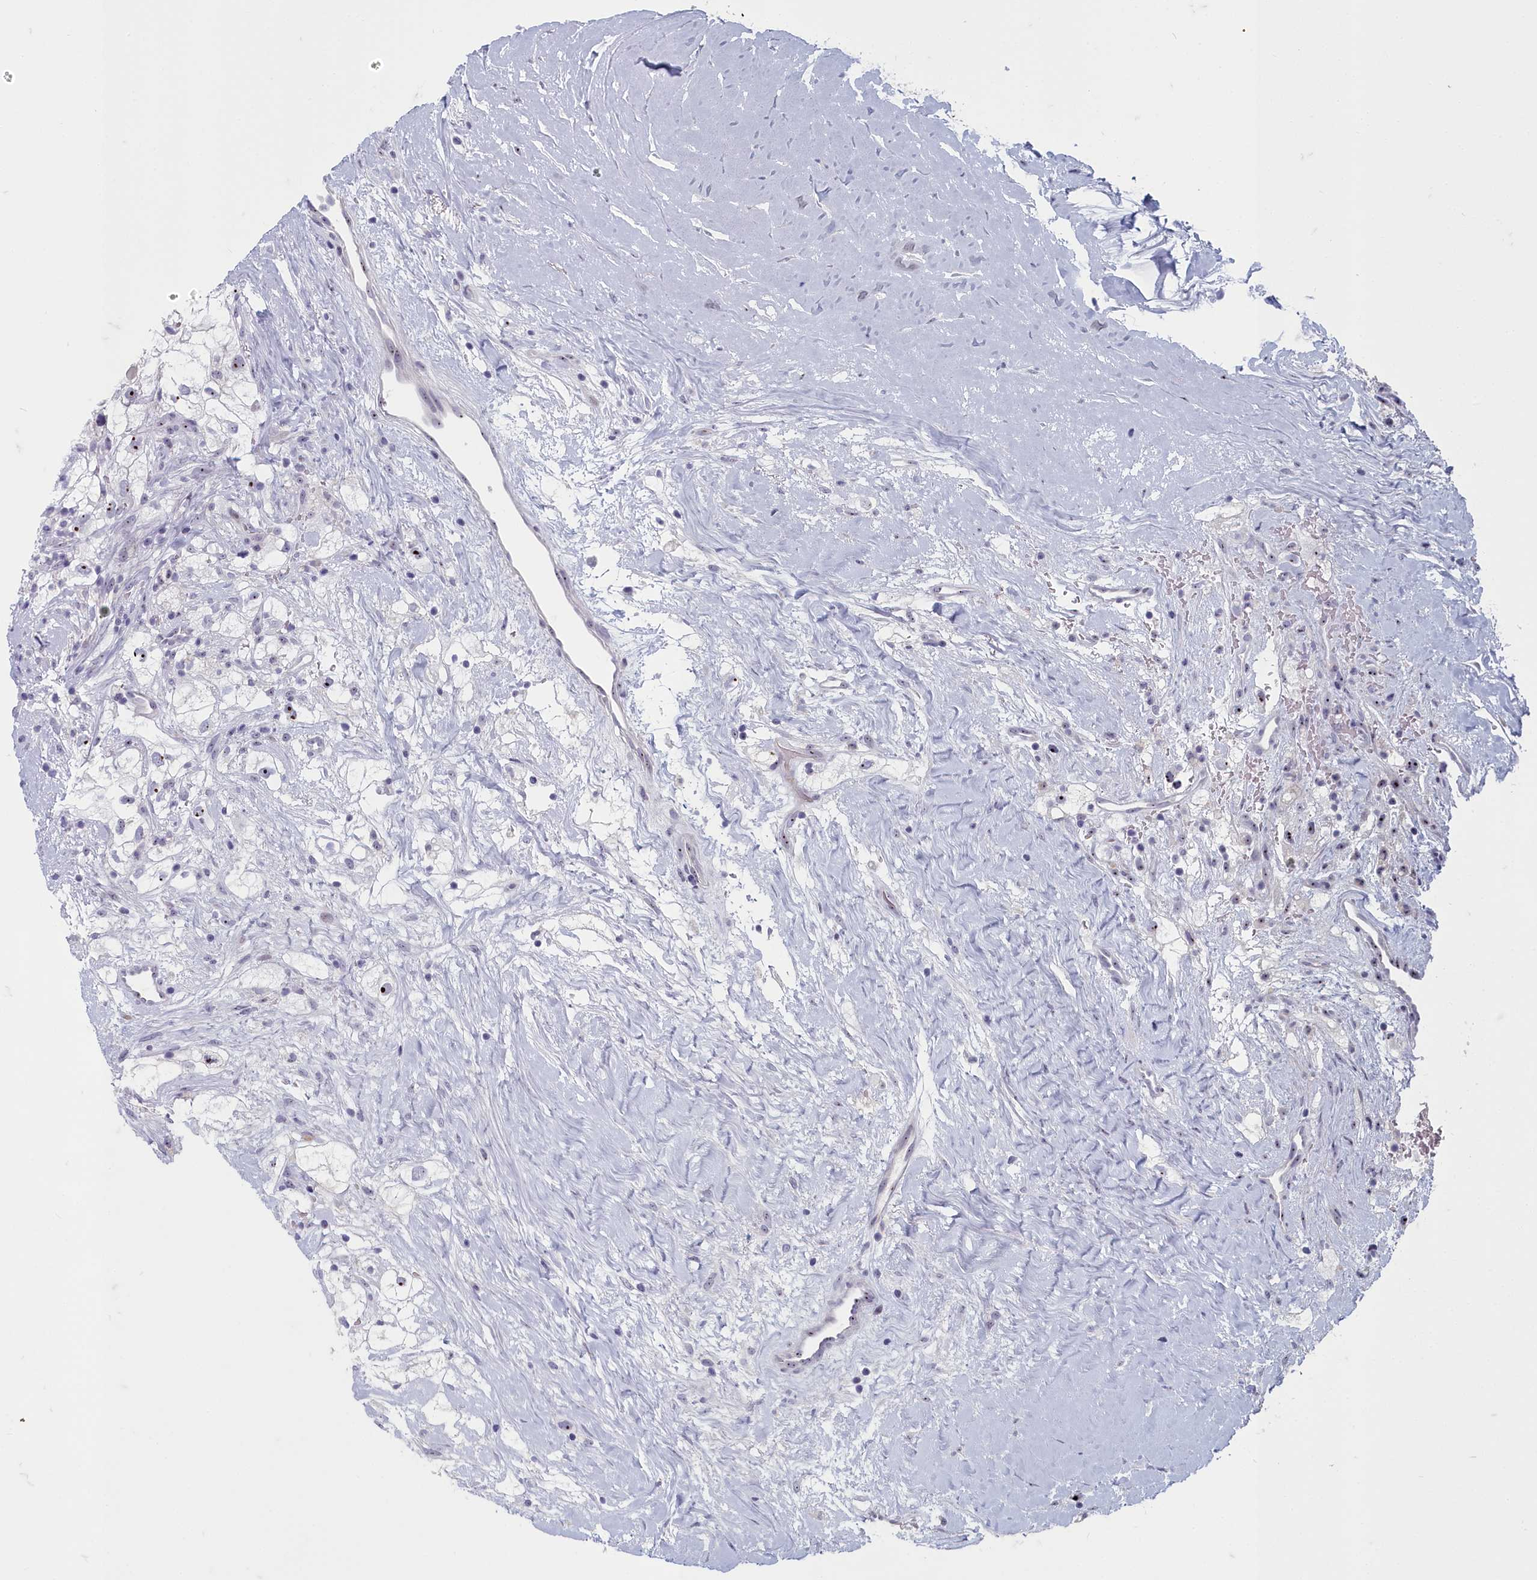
{"staining": {"intensity": "moderate", "quantity": "25%-75%", "location": "nuclear"}, "tissue": "renal cancer", "cell_type": "Tumor cells", "image_type": "cancer", "snomed": [{"axis": "morphology", "description": "Adenocarcinoma, NOS"}, {"axis": "topography", "description": "Kidney"}], "caption": "Immunohistochemical staining of renal cancer (adenocarcinoma) reveals medium levels of moderate nuclear protein positivity in about 25%-75% of tumor cells.", "gene": "INSYN2A", "patient": {"sex": "male", "age": 59}}